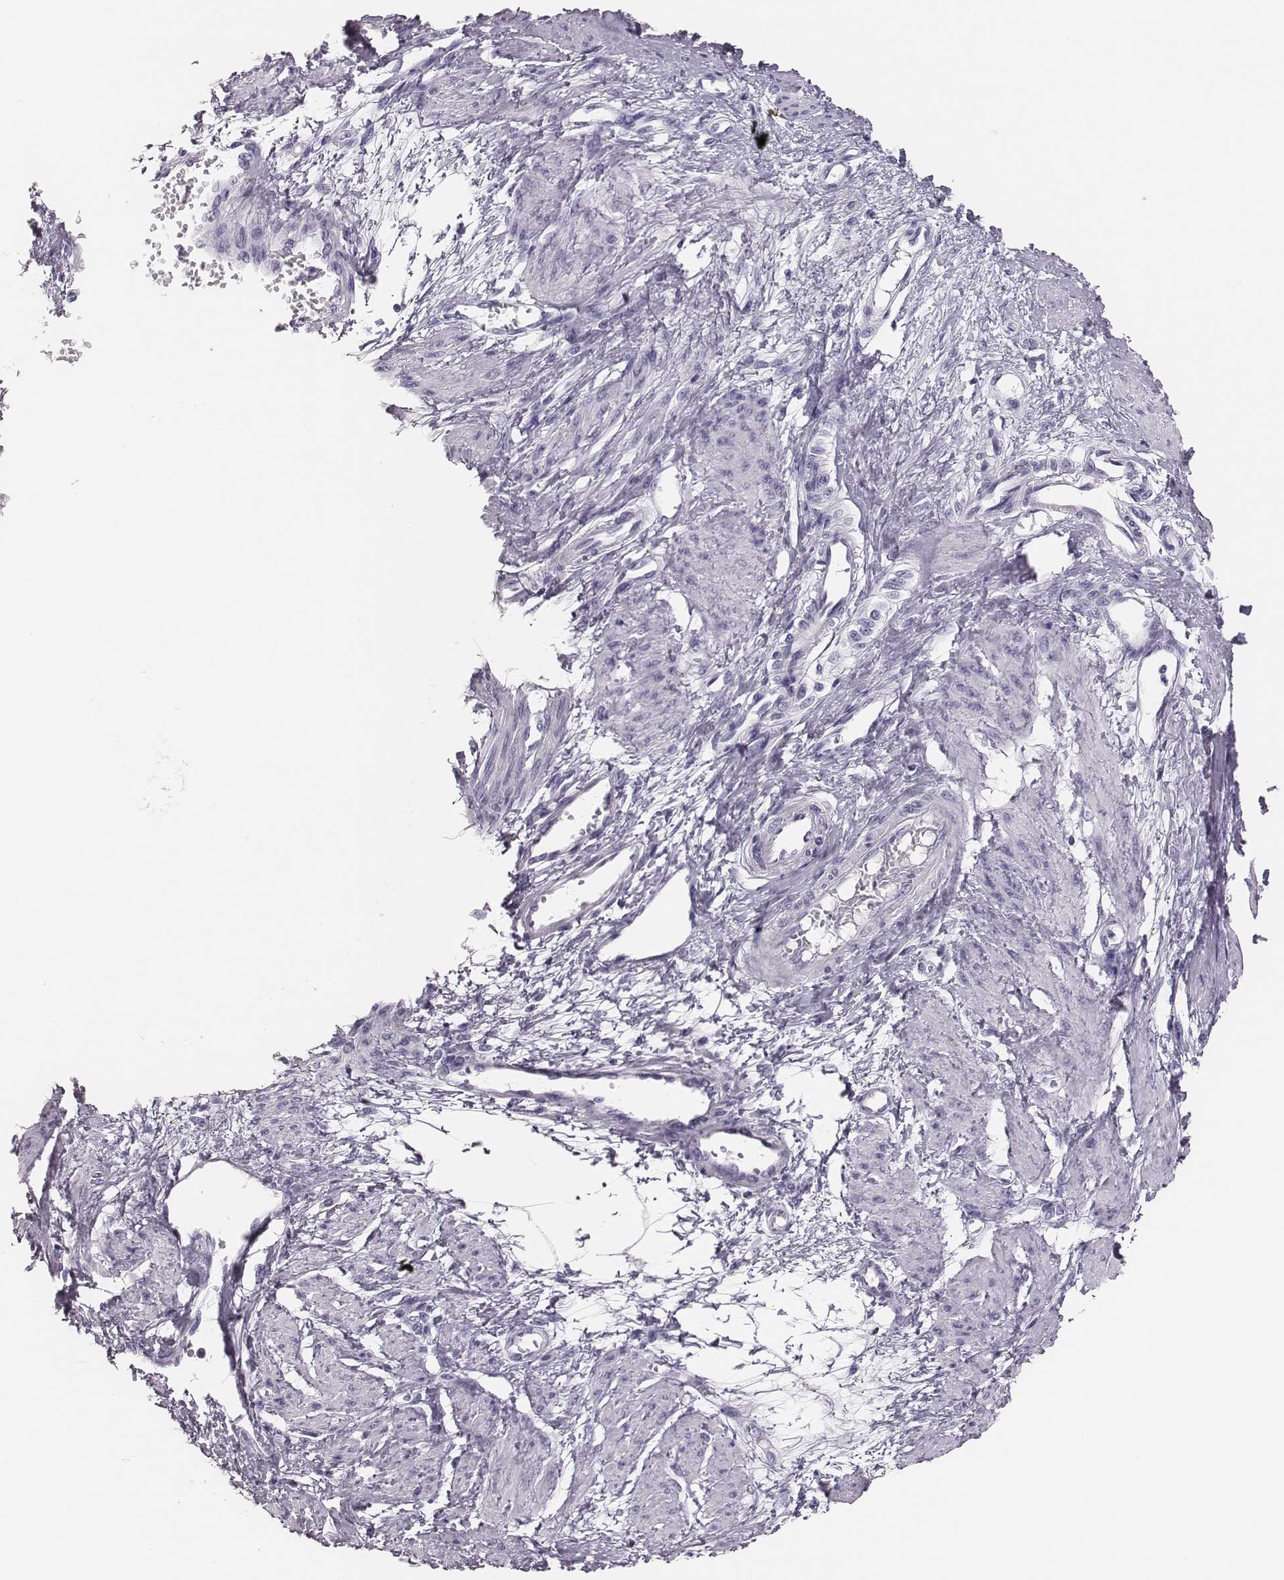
{"staining": {"intensity": "negative", "quantity": "none", "location": "none"}, "tissue": "smooth muscle", "cell_type": "Smooth muscle cells", "image_type": "normal", "snomed": [{"axis": "morphology", "description": "Normal tissue, NOS"}, {"axis": "topography", "description": "Smooth muscle"}, {"axis": "topography", "description": "Uterus"}], "caption": "Photomicrograph shows no significant protein staining in smooth muscle cells of unremarkable smooth muscle. (Brightfield microscopy of DAB (3,3'-diaminobenzidine) immunohistochemistry (IHC) at high magnification).", "gene": "H1", "patient": {"sex": "female", "age": 39}}